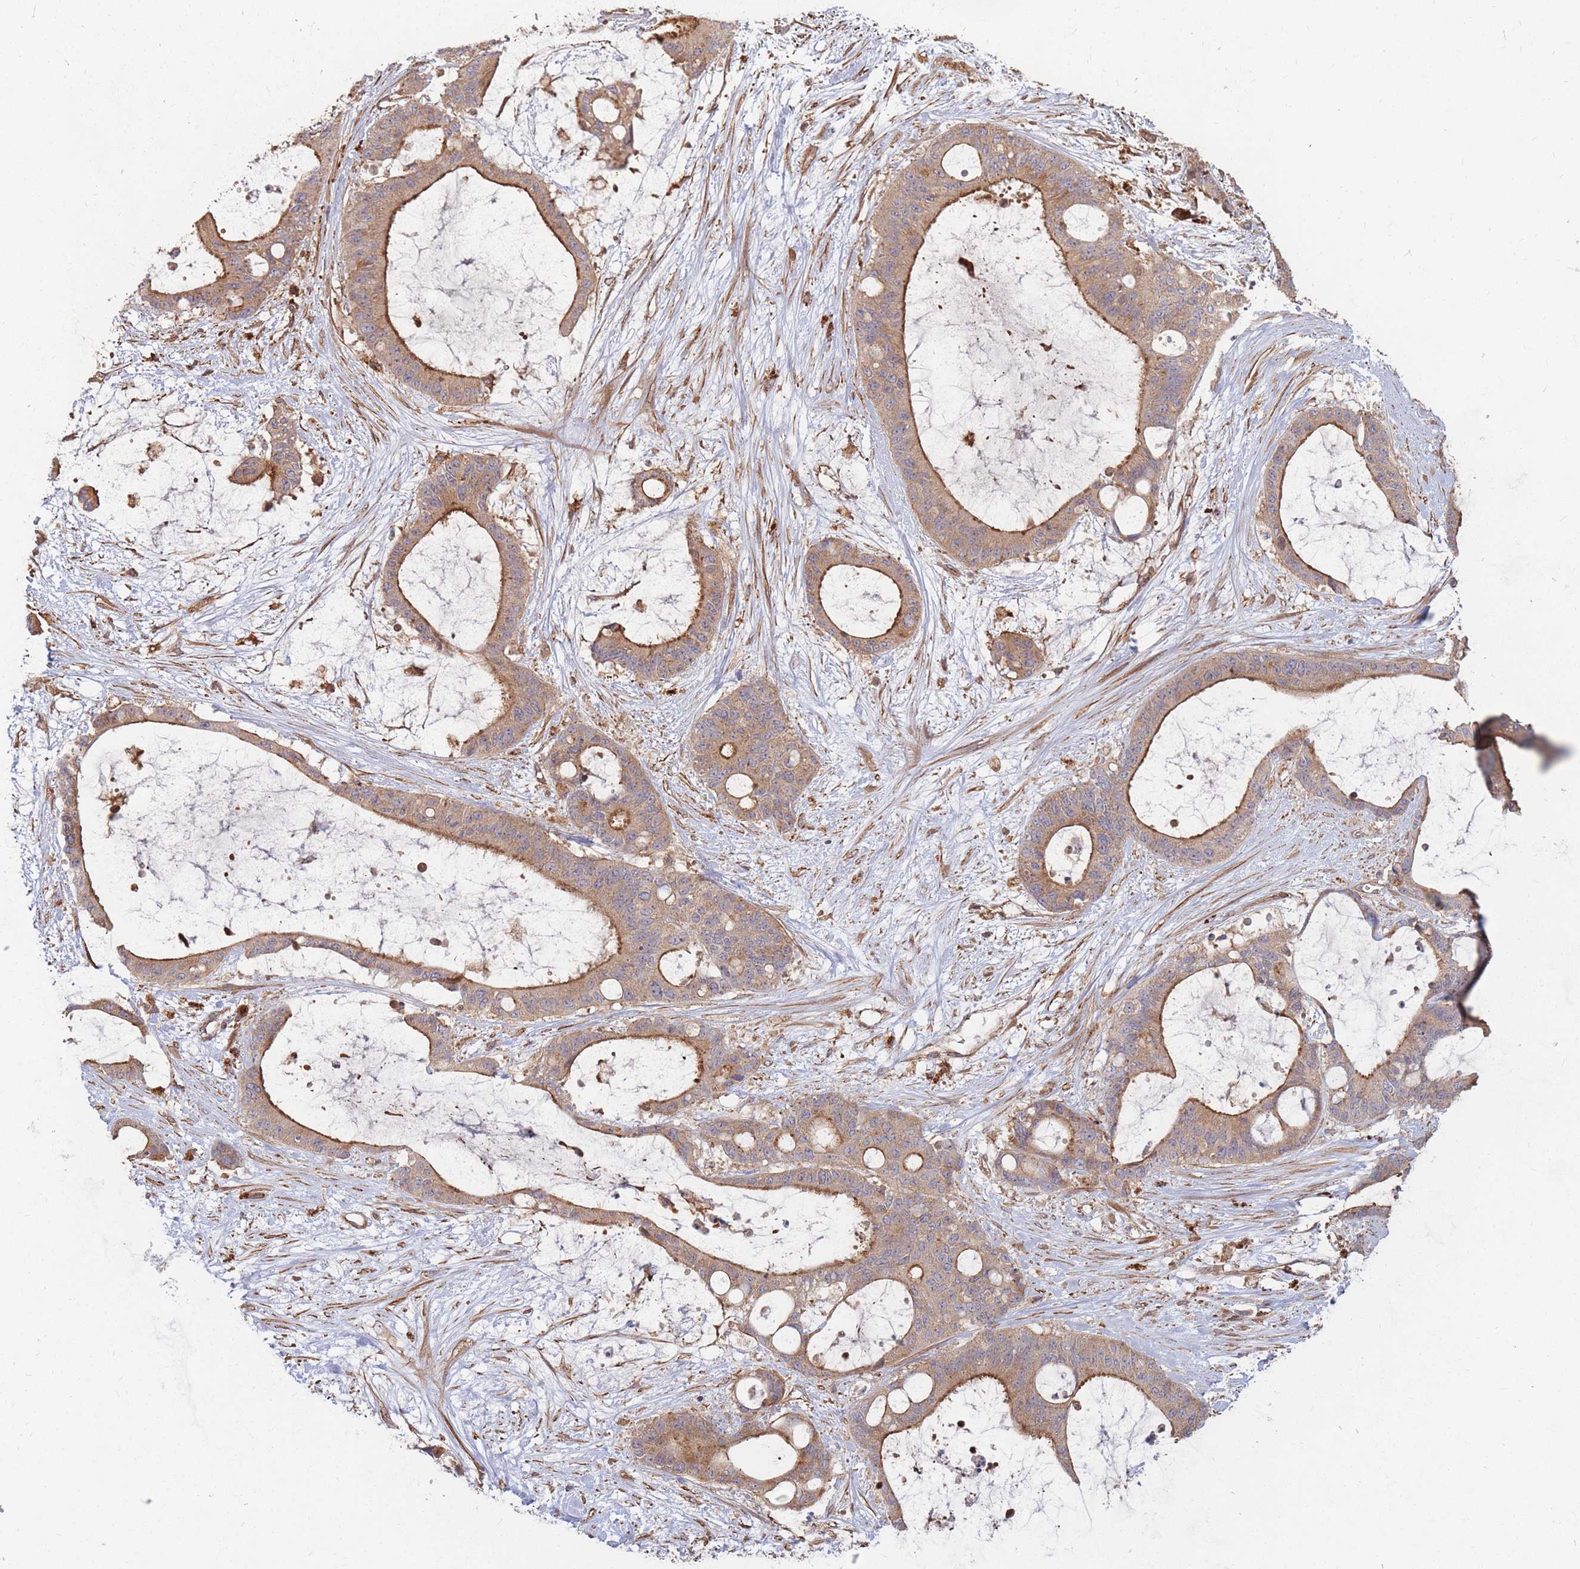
{"staining": {"intensity": "moderate", "quantity": "25%-75%", "location": "cytoplasmic/membranous"}, "tissue": "liver cancer", "cell_type": "Tumor cells", "image_type": "cancer", "snomed": [{"axis": "morphology", "description": "Normal tissue, NOS"}, {"axis": "morphology", "description": "Cholangiocarcinoma"}, {"axis": "topography", "description": "Liver"}, {"axis": "topography", "description": "Peripheral nerve tissue"}], "caption": "Moderate cytoplasmic/membranous positivity is seen in approximately 25%-75% of tumor cells in liver cholangiocarcinoma.", "gene": "RASSF2", "patient": {"sex": "female", "age": 73}}